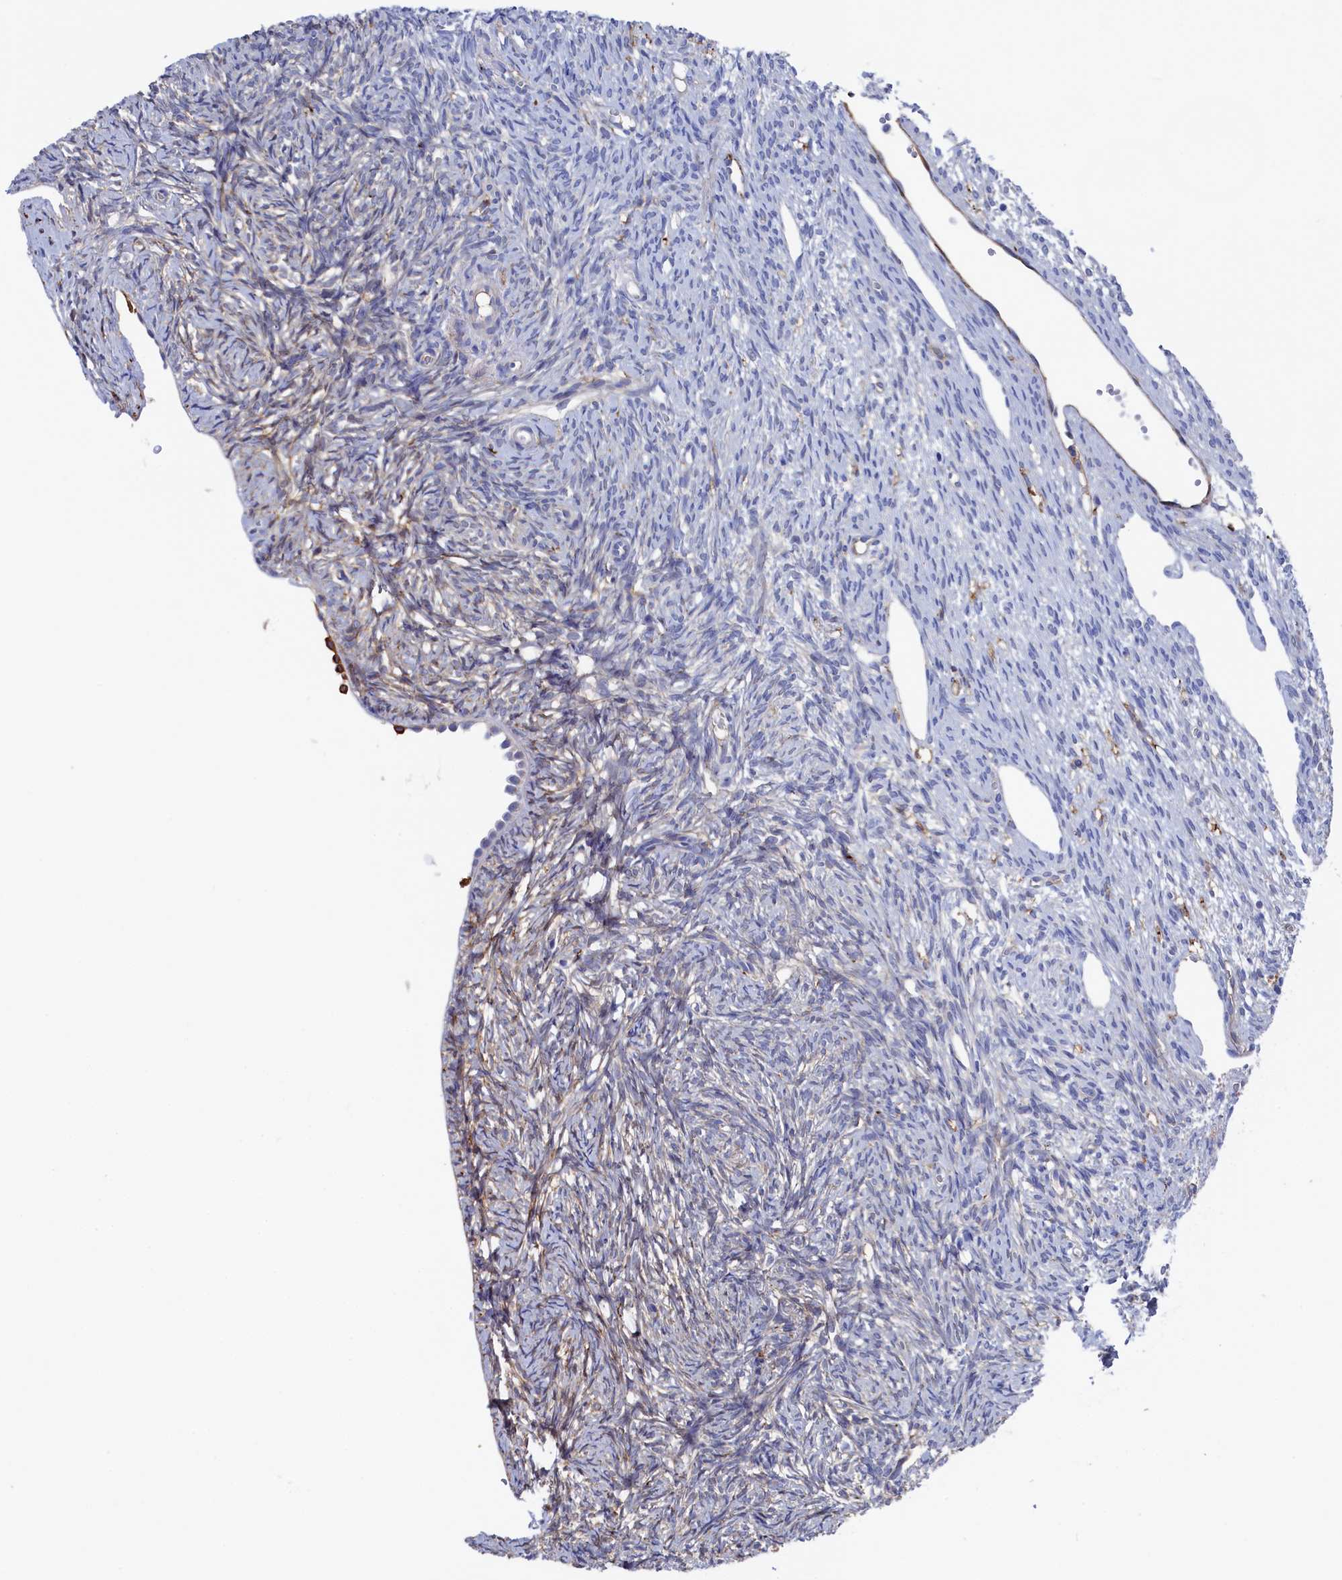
{"staining": {"intensity": "negative", "quantity": "none", "location": "none"}, "tissue": "ovary", "cell_type": "Ovarian stroma cells", "image_type": "normal", "snomed": [{"axis": "morphology", "description": "Normal tissue, NOS"}, {"axis": "topography", "description": "Ovary"}], "caption": "IHC photomicrograph of normal ovary: human ovary stained with DAB displays no significant protein expression in ovarian stroma cells.", "gene": "C12orf73", "patient": {"sex": "female", "age": 51}}